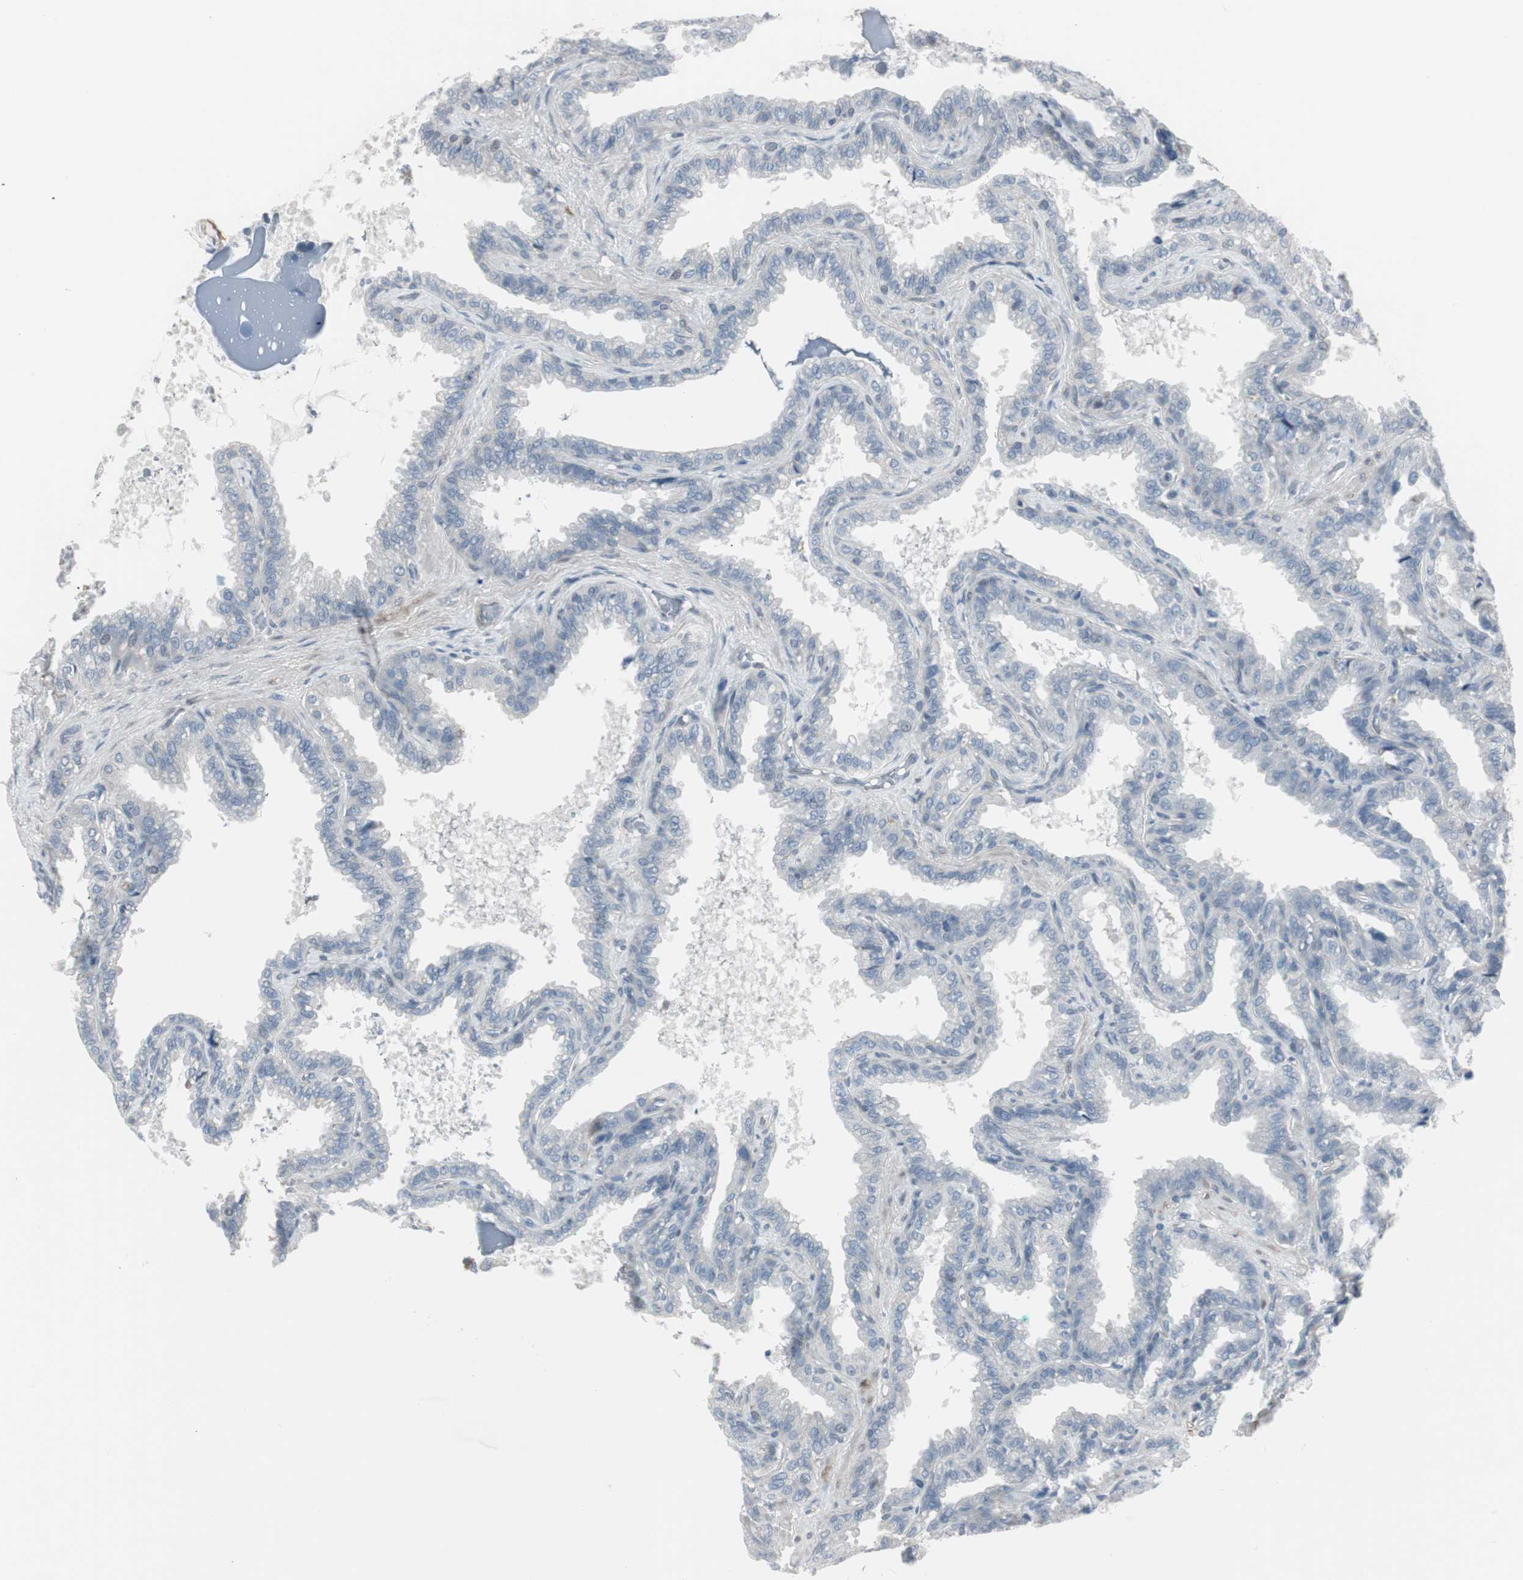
{"staining": {"intensity": "negative", "quantity": "none", "location": "none"}, "tissue": "seminal vesicle", "cell_type": "Glandular cells", "image_type": "normal", "snomed": [{"axis": "morphology", "description": "Normal tissue, NOS"}, {"axis": "topography", "description": "Seminal veicle"}], "caption": "The histopathology image shows no significant staining in glandular cells of seminal vesicle. (Brightfield microscopy of DAB (3,3'-diaminobenzidine) immunohistochemistry at high magnification).", "gene": "DMPK", "patient": {"sex": "male", "age": 46}}